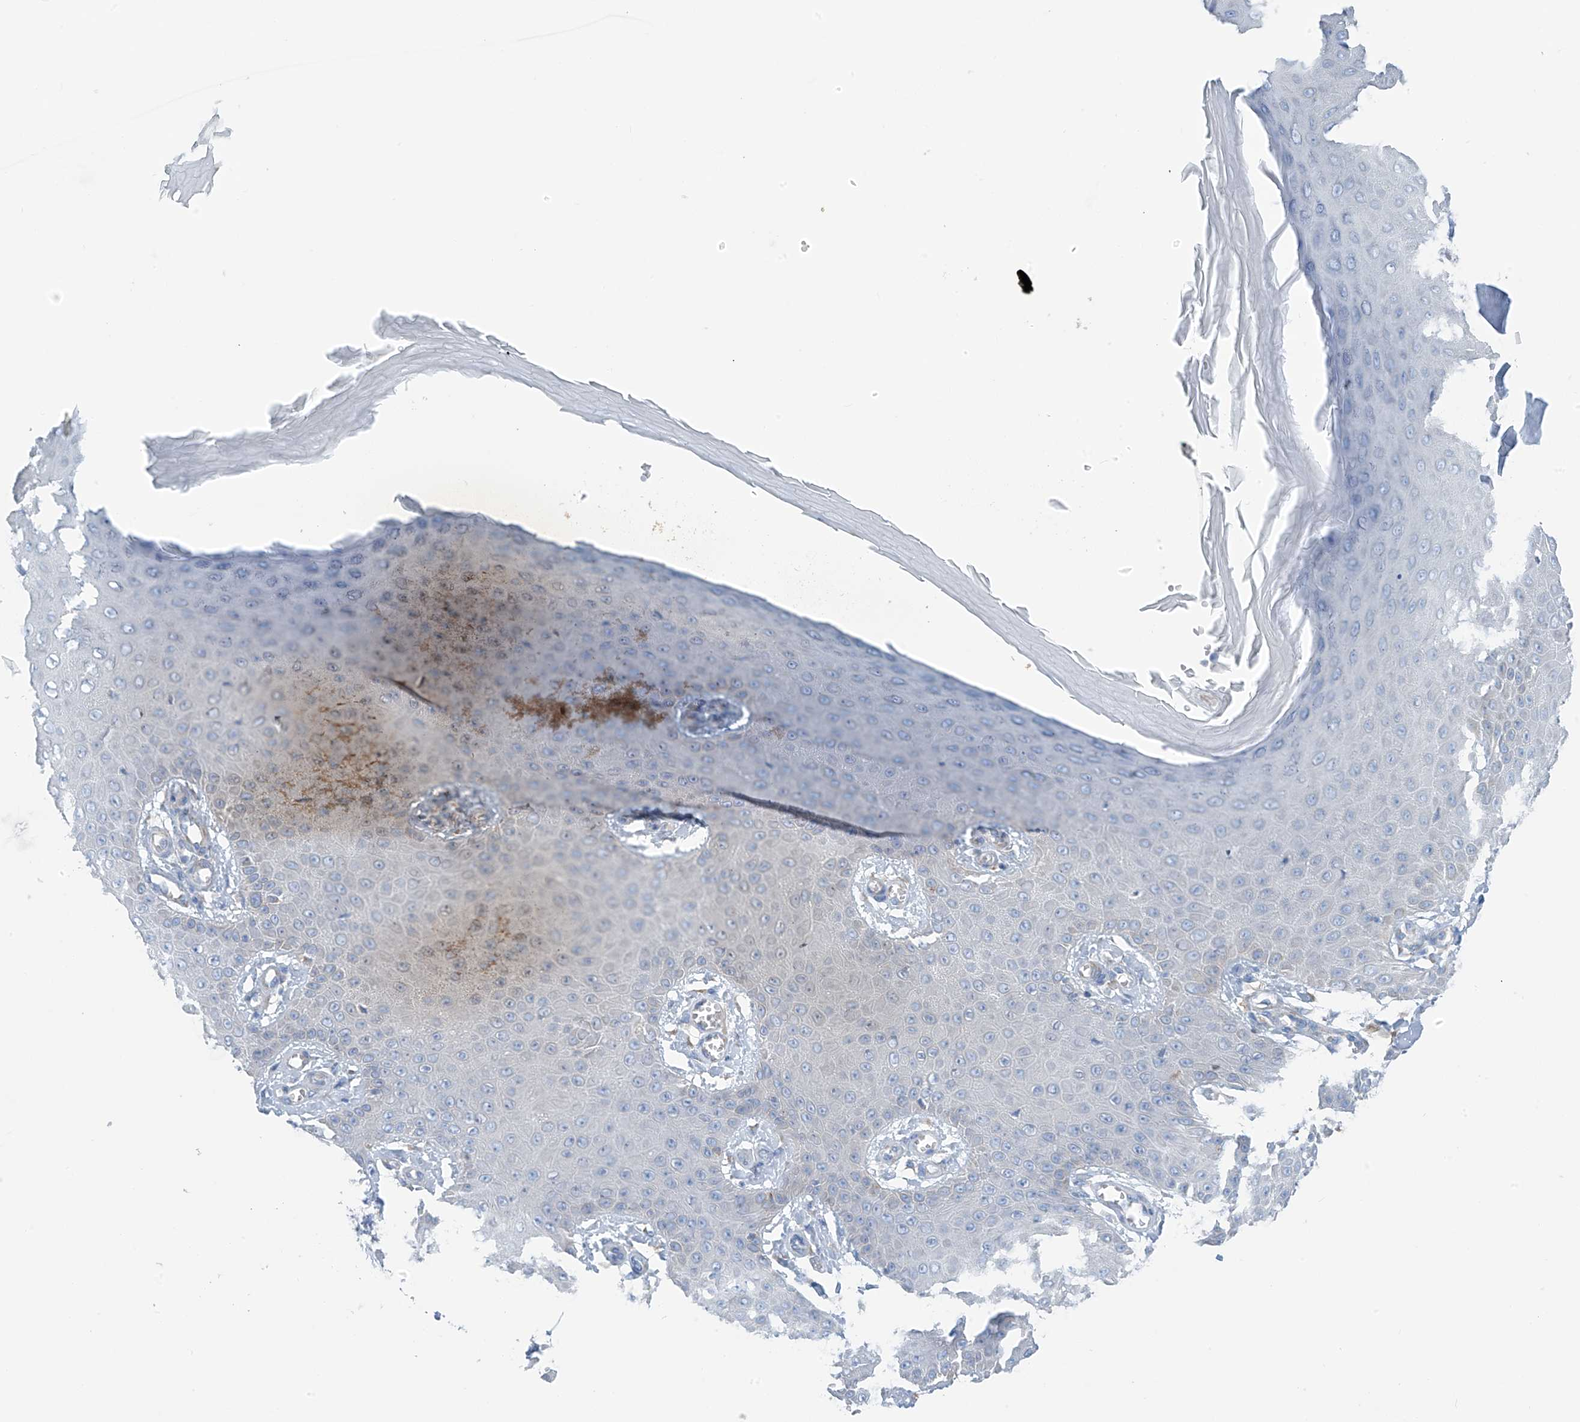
{"staining": {"intensity": "negative", "quantity": "none", "location": "none"}, "tissue": "skin cancer", "cell_type": "Tumor cells", "image_type": "cancer", "snomed": [{"axis": "morphology", "description": "Squamous cell carcinoma, NOS"}, {"axis": "topography", "description": "Skin"}], "caption": "This is an immunohistochemistry image of human squamous cell carcinoma (skin). There is no expression in tumor cells.", "gene": "RCN2", "patient": {"sex": "male", "age": 74}}